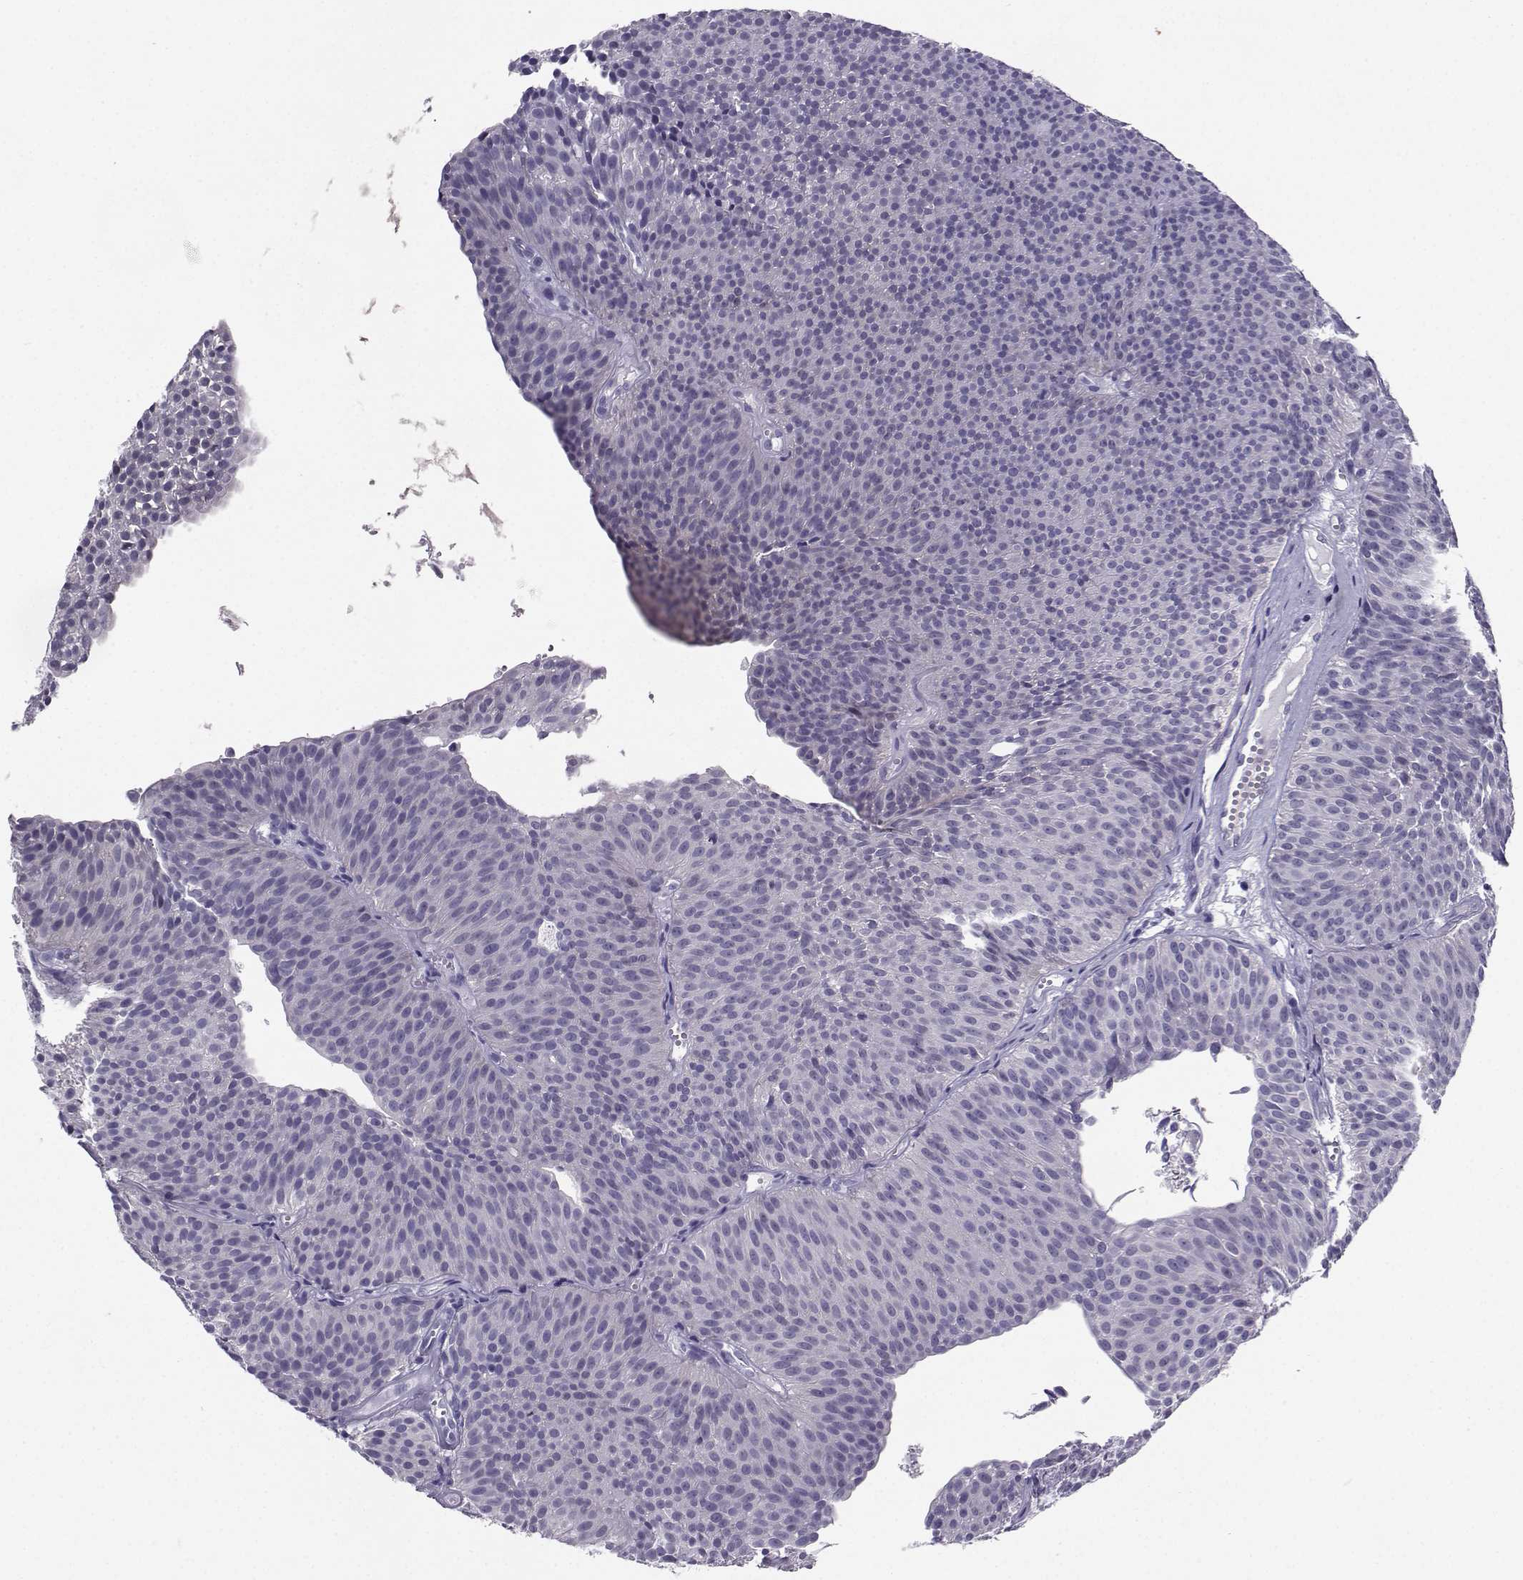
{"staining": {"intensity": "negative", "quantity": "none", "location": "none"}, "tissue": "urothelial cancer", "cell_type": "Tumor cells", "image_type": "cancer", "snomed": [{"axis": "morphology", "description": "Urothelial carcinoma, Low grade"}, {"axis": "topography", "description": "Urinary bladder"}], "caption": "Histopathology image shows no protein expression in tumor cells of urothelial cancer tissue.", "gene": "PGK1", "patient": {"sex": "male", "age": 63}}